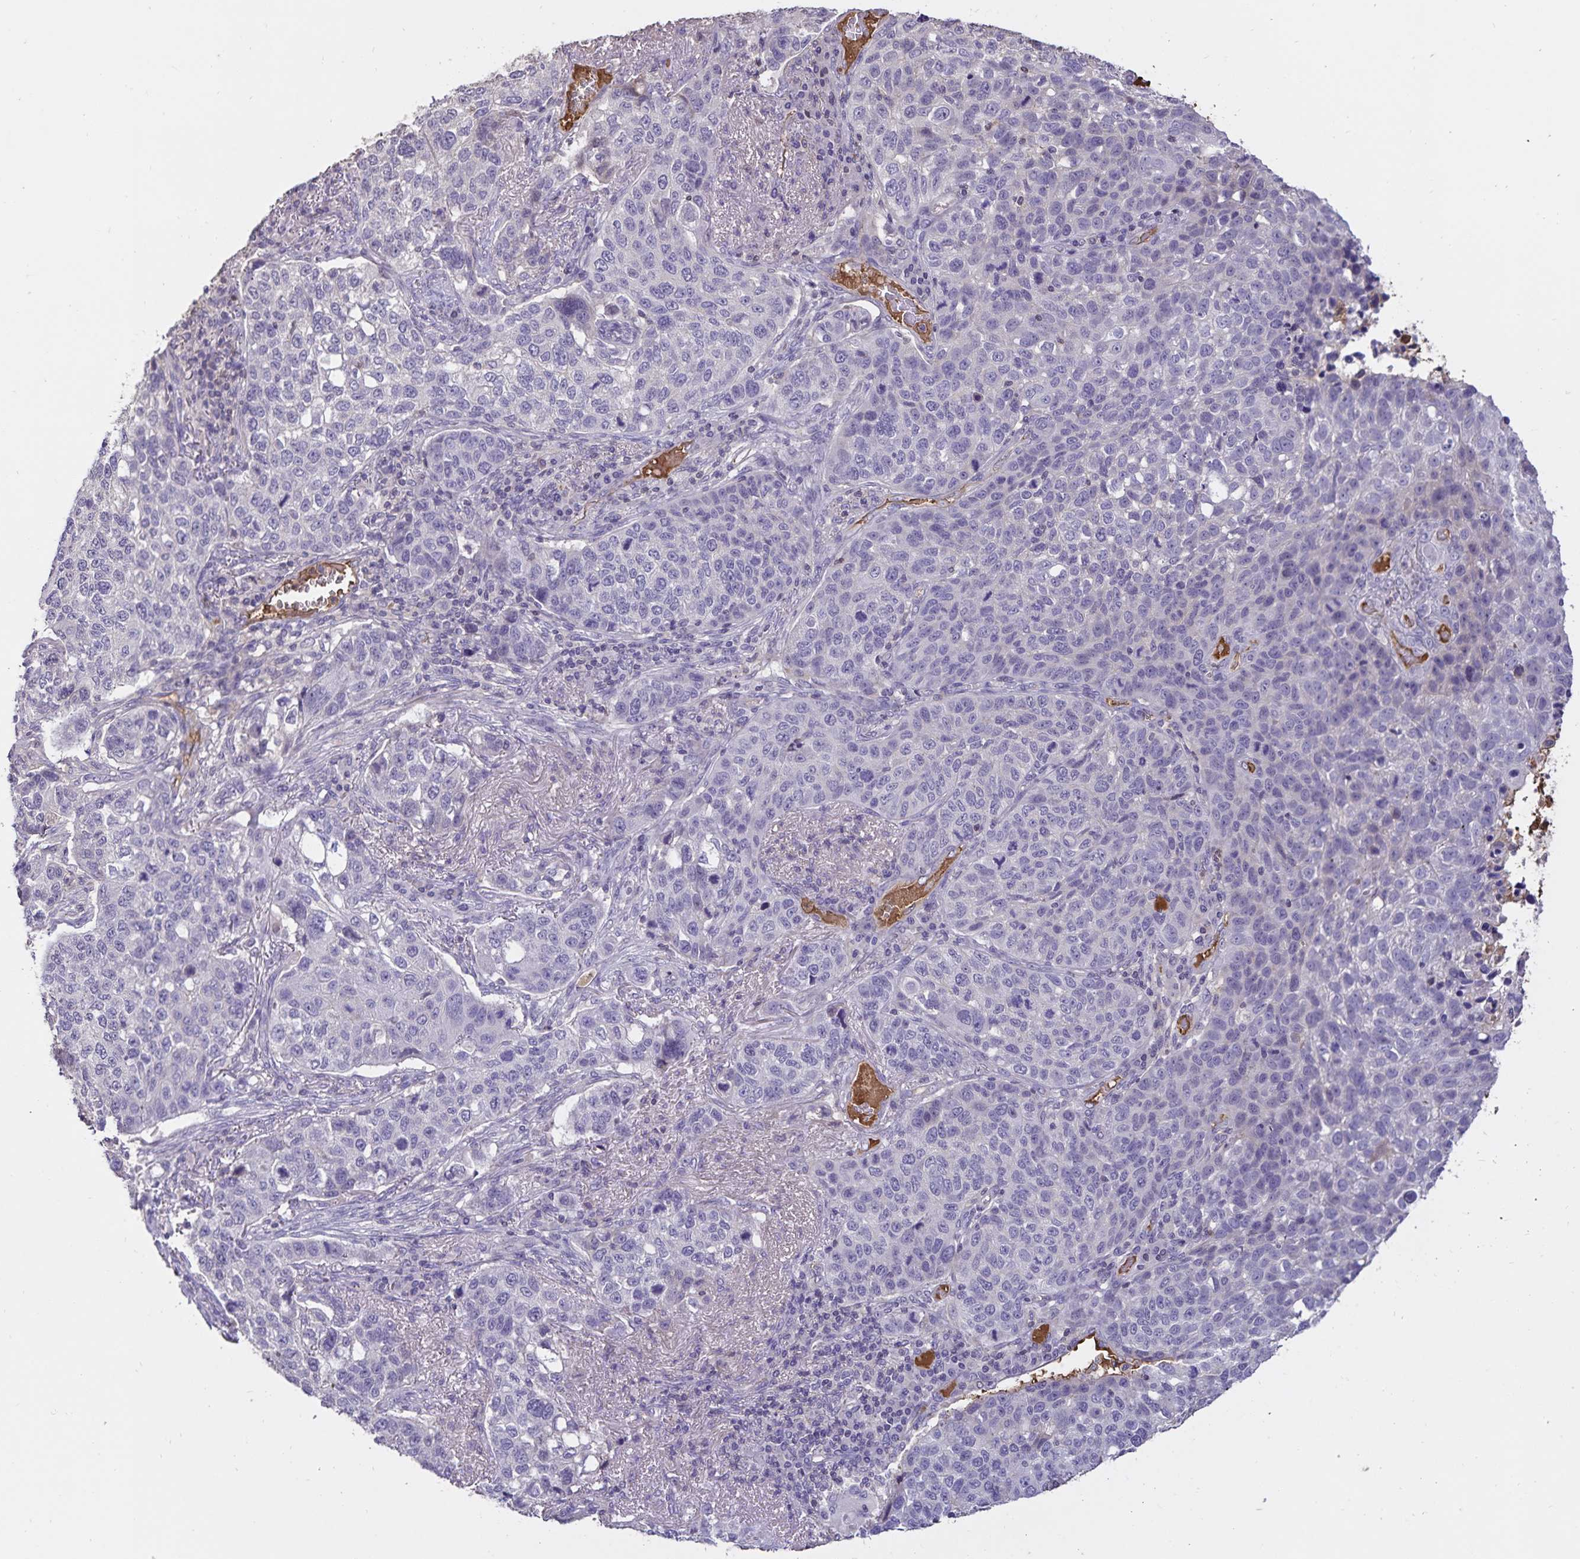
{"staining": {"intensity": "negative", "quantity": "none", "location": "none"}, "tissue": "lung cancer", "cell_type": "Tumor cells", "image_type": "cancer", "snomed": [{"axis": "morphology", "description": "Squamous cell carcinoma, NOS"}, {"axis": "topography", "description": "Lymph node"}, {"axis": "topography", "description": "Lung"}], "caption": "This histopathology image is of squamous cell carcinoma (lung) stained with IHC to label a protein in brown with the nuclei are counter-stained blue. There is no staining in tumor cells.", "gene": "FGG", "patient": {"sex": "male", "age": 61}}